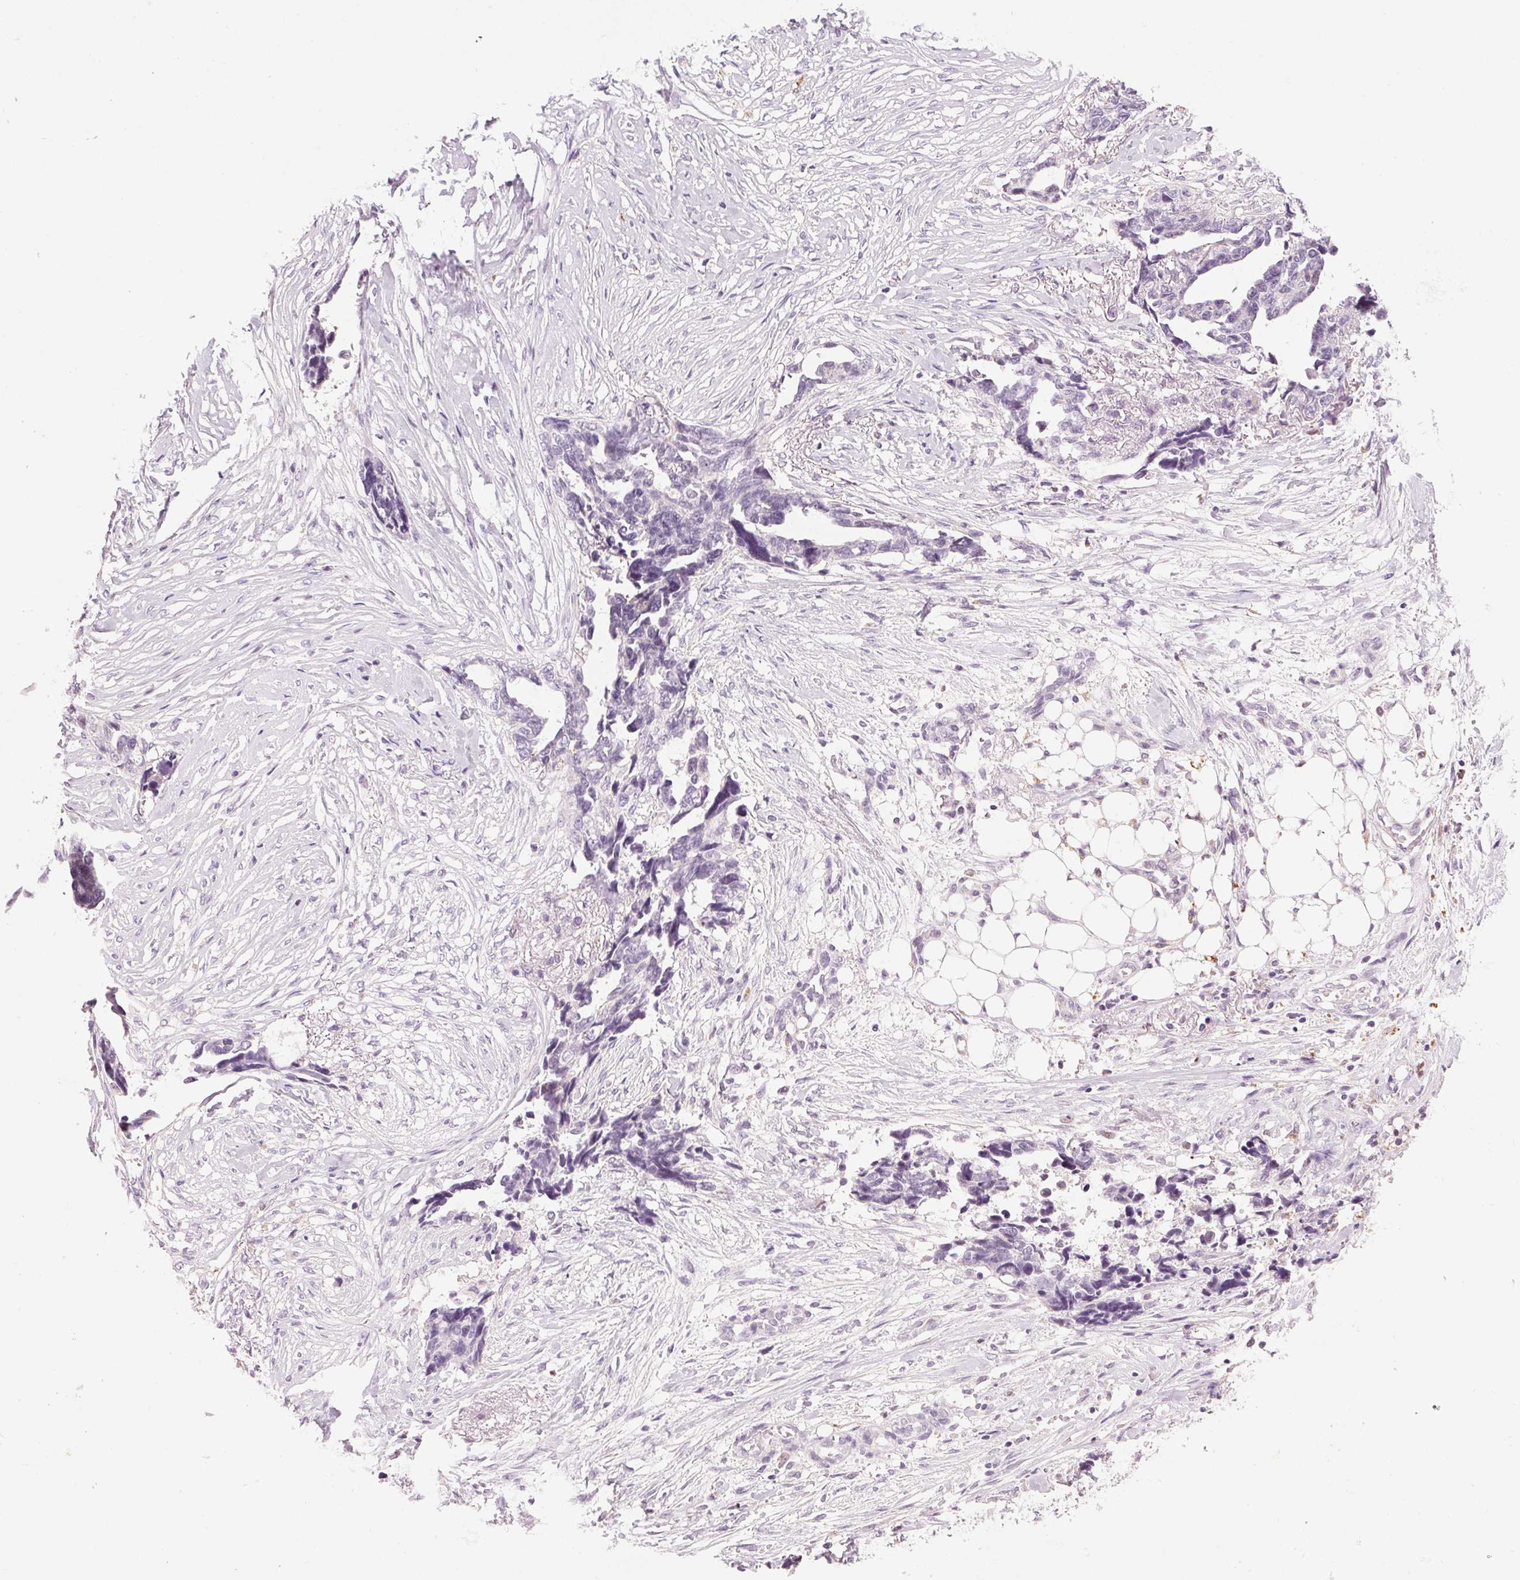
{"staining": {"intensity": "negative", "quantity": "none", "location": "none"}, "tissue": "ovarian cancer", "cell_type": "Tumor cells", "image_type": "cancer", "snomed": [{"axis": "morphology", "description": "Cystadenocarcinoma, serous, NOS"}, {"axis": "topography", "description": "Ovary"}], "caption": "Immunohistochemistry (IHC) micrograph of ovarian cancer (serous cystadenocarcinoma) stained for a protein (brown), which reveals no expression in tumor cells.", "gene": "MPO", "patient": {"sex": "female", "age": 69}}